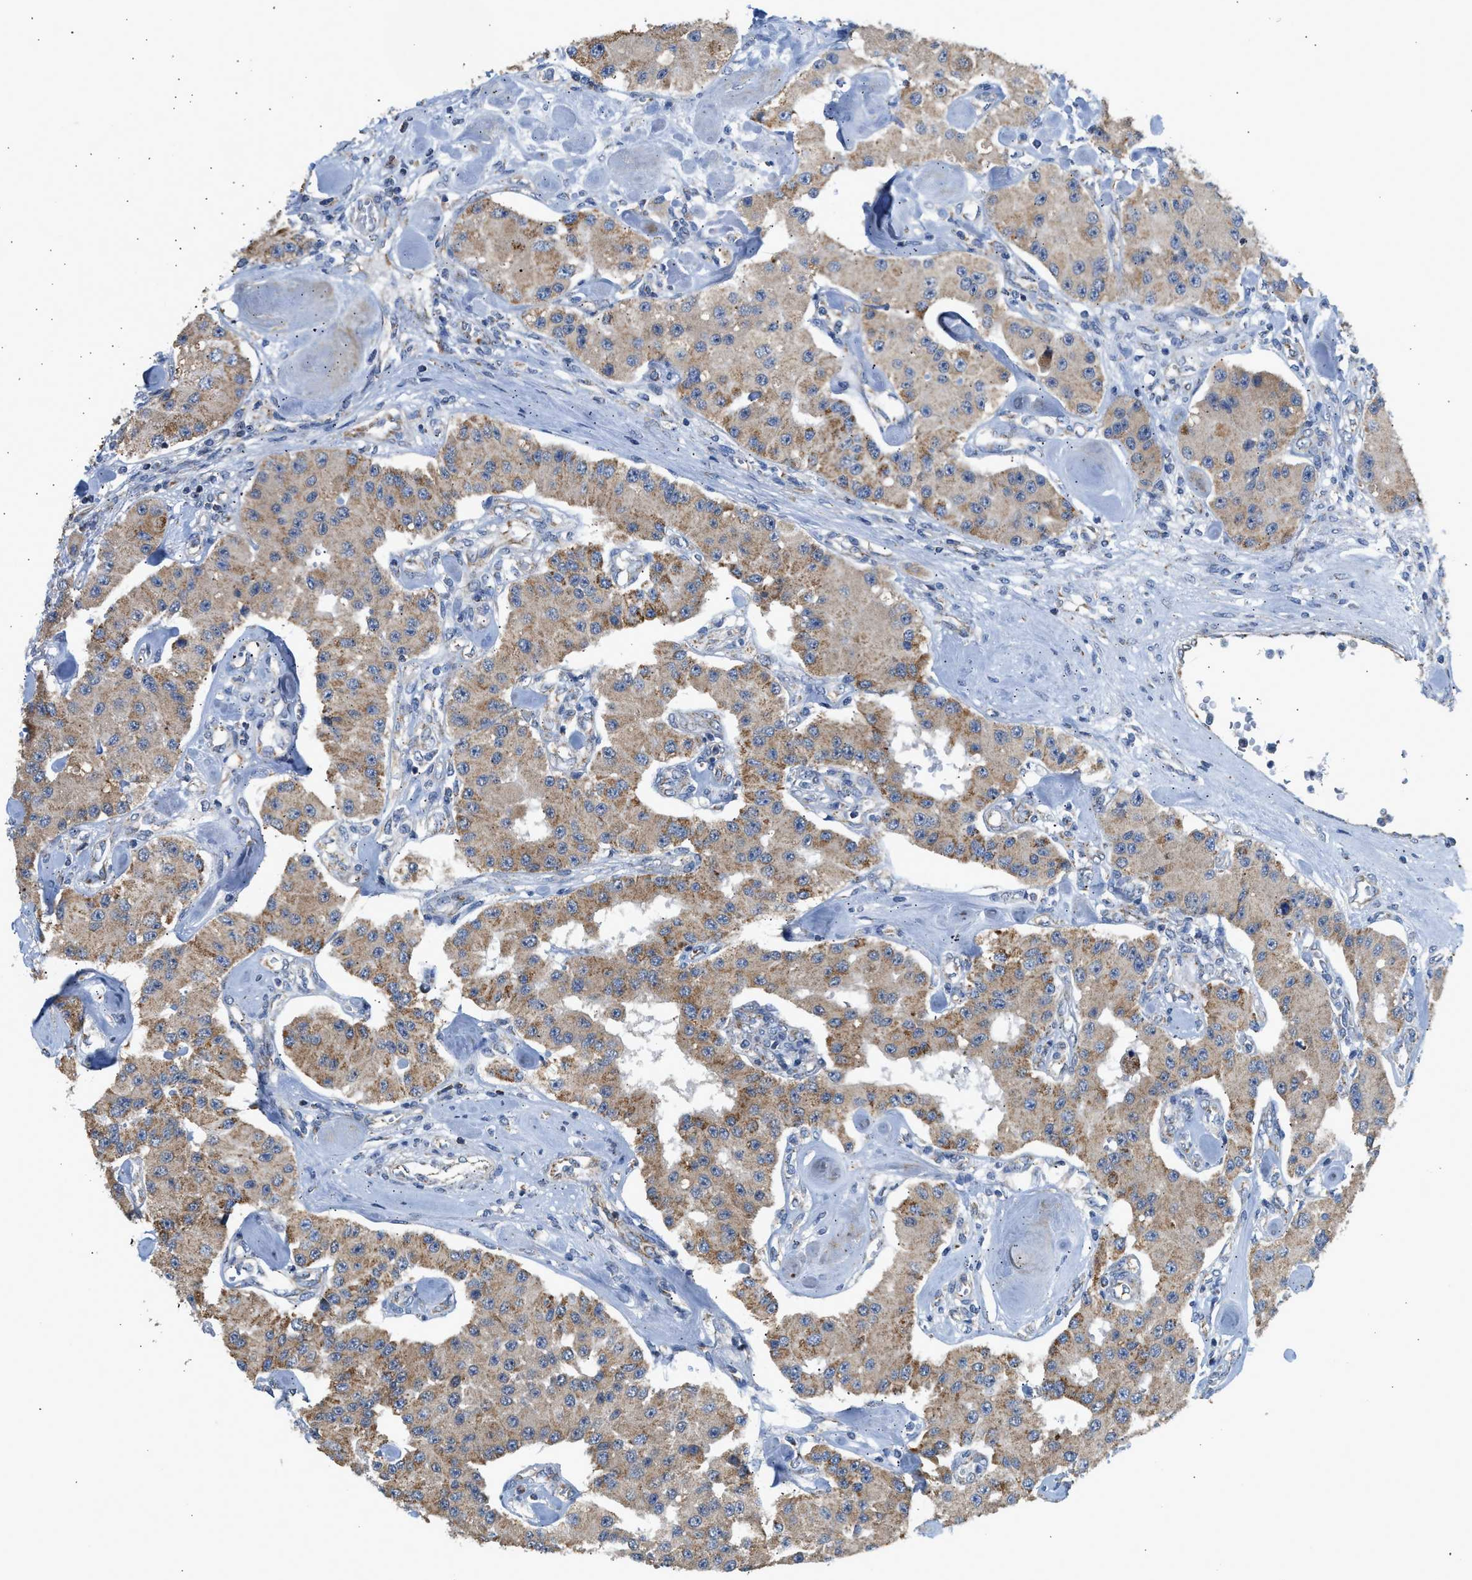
{"staining": {"intensity": "weak", "quantity": ">75%", "location": "cytoplasmic/membranous"}, "tissue": "carcinoid", "cell_type": "Tumor cells", "image_type": "cancer", "snomed": [{"axis": "morphology", "description": "Carcinoid, malignant, NOS"}, {"axis": "topography", "description": "Pancreas"}], "caption": "Immunohistochemical staining of carcinoid shows low levels of weak cytoplasmic/membranous positivity in approximately >75% of tumor cells. Immunohistochemistry (ihc) stains the protein in brown and the nuclei are stained blue.", "gene": "GOT2", "patient": {"sex": "male", "age": 41}}